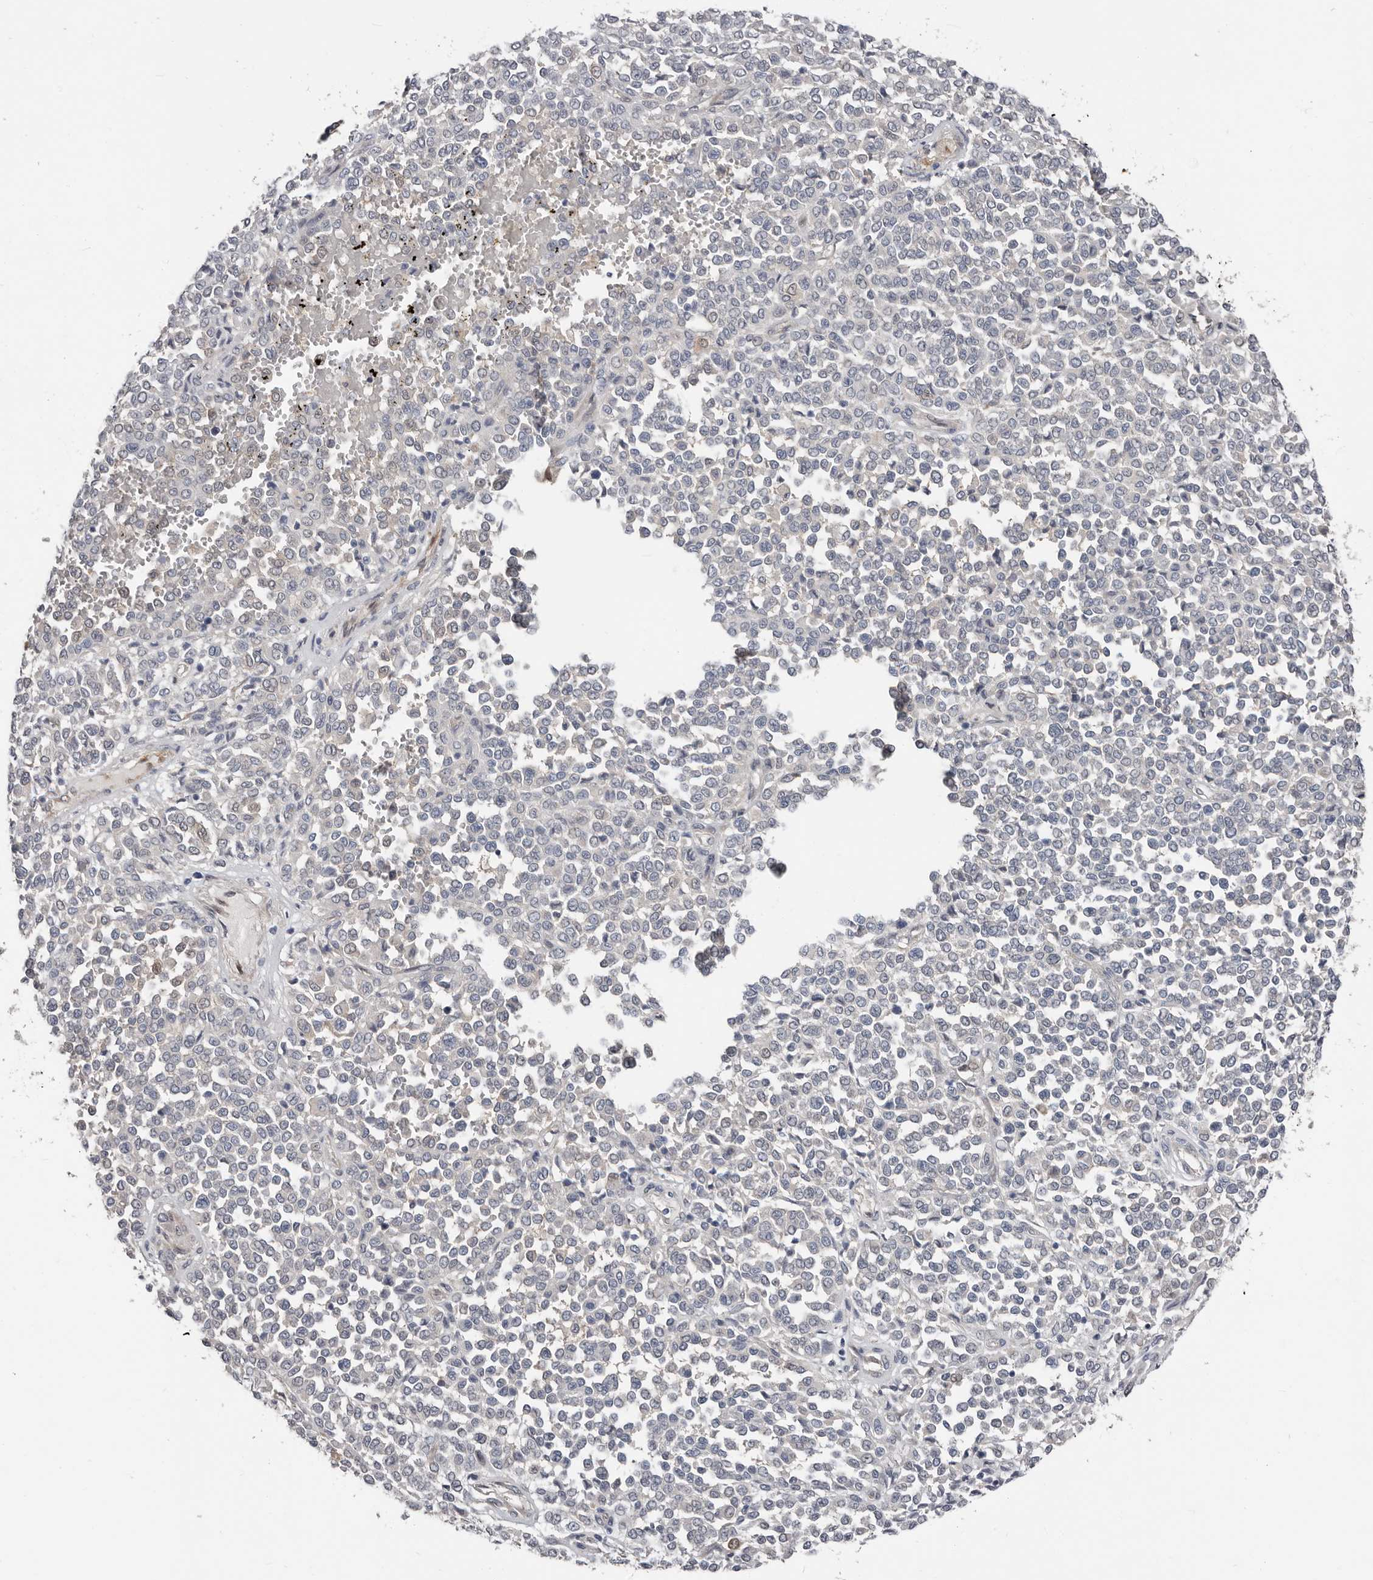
{"staining": {"intensity": "negative", "quantity": "none", "location": "none"}, "tissue": "melanoma", "cell_type": "Tumor cells", "image_type": "cancer", "snomed": [{"axis": "morphology", "description": "Malignant melanoma, Metastatic site"}, {"axis": "topography", "description": "Pancreas"}], "caption": "This is an immunohistochemistry (IHC) image of melanoma. There is no expression in tumor cells.", "gene": "ASRGL1", "patient": {"sex": "female", "age": 30}}